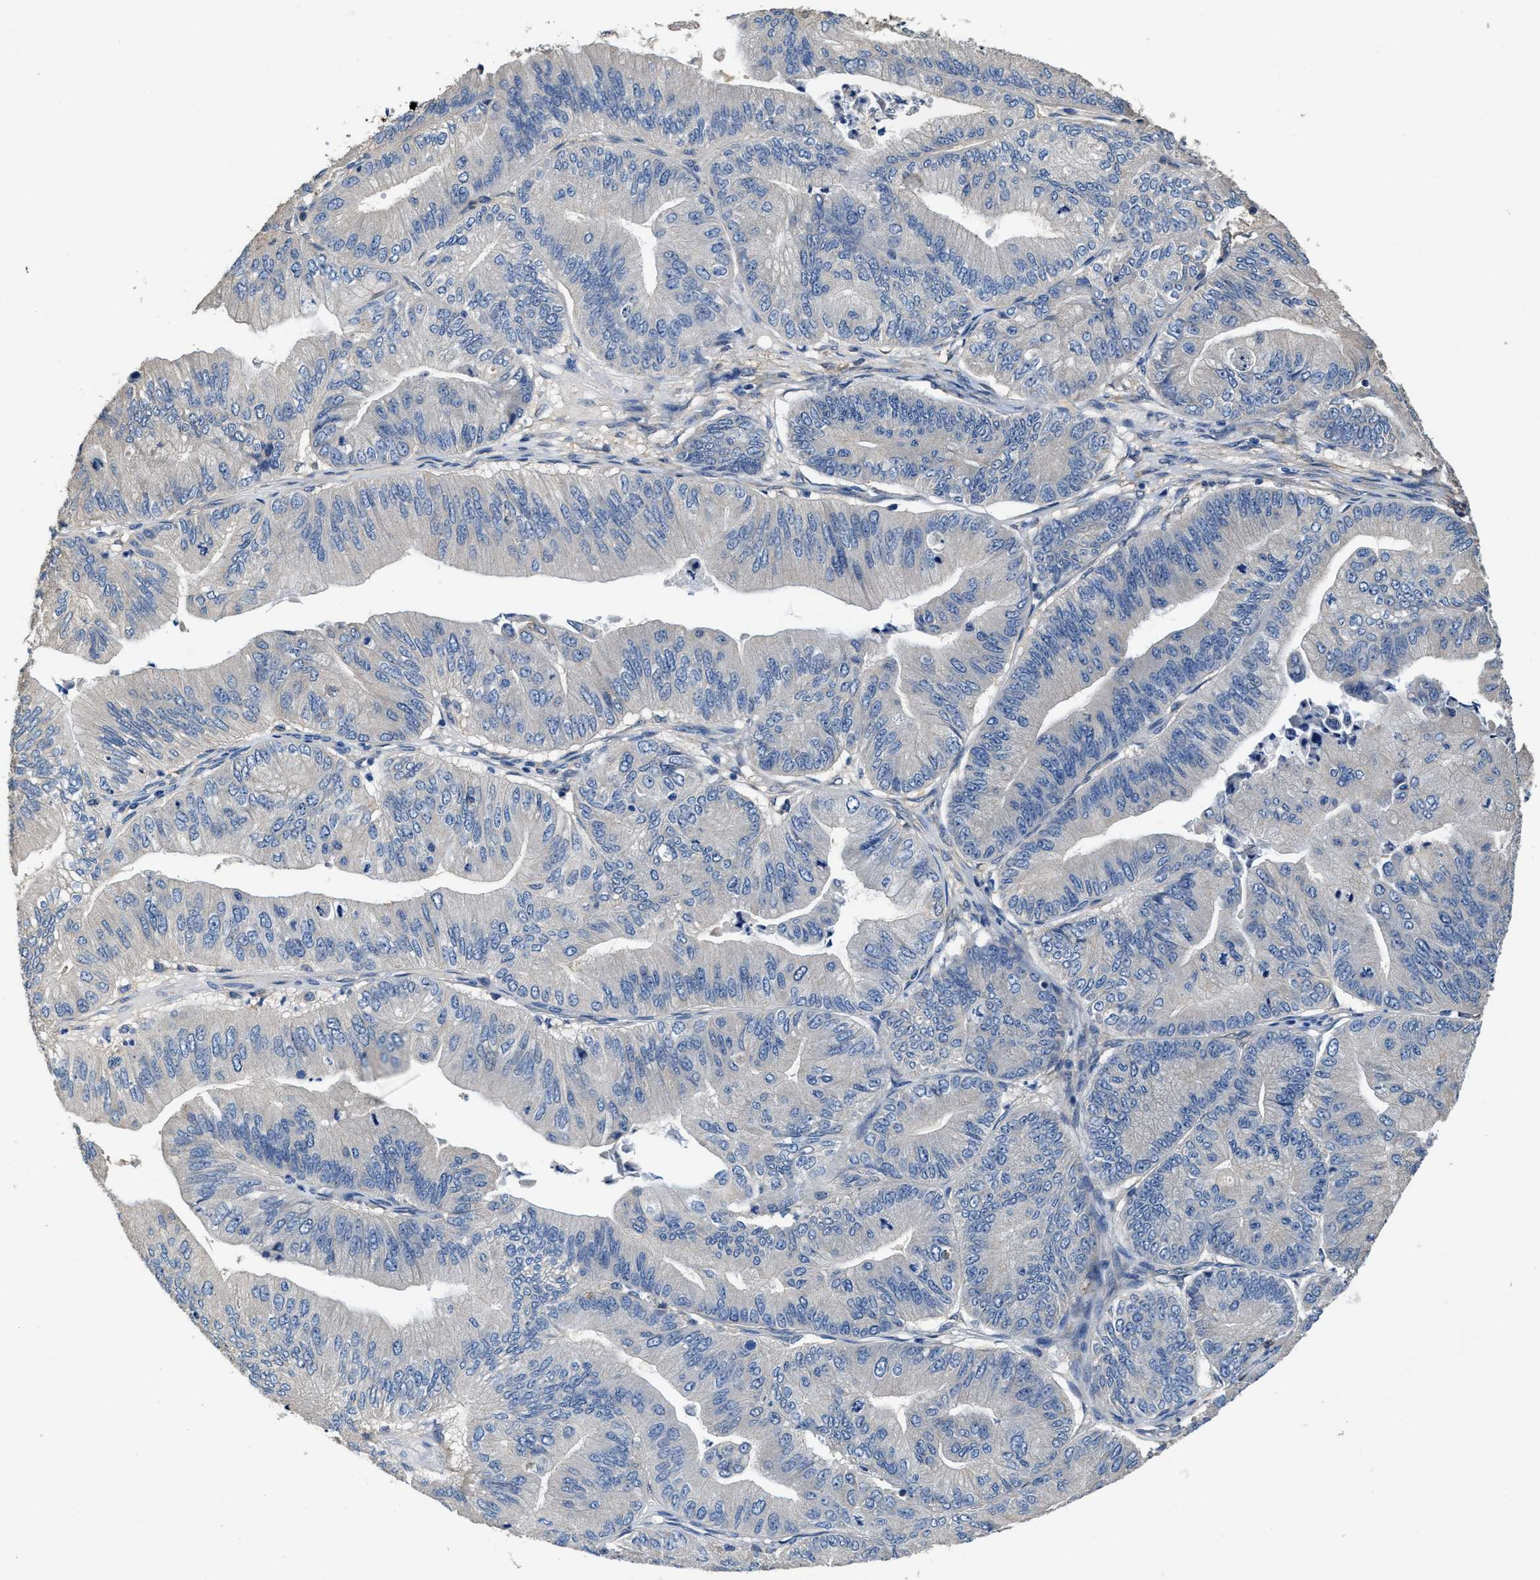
{"staining": {"intensity": "negative", "quantity": "none", "location": "none"}, "tissue": "ovarian cancer", "cell_type": "Tumor cells", "image_type": "cancer", "snomed": [{"axis": "morphology", "description": "Cystadenocarcinoma, mucinous, NOS"}, {"axis": "topography", "description": "Ovary"}], "caption": "Immunohistochemistry (IHC) photomicrograph of neoplastic tissue: human ovarian cancer stained with DAB (3,3'-diaminobenzidine) shows no significant protein staining in tumor cells. (Brightfield microscopy of DAB (3,3'-diaminobenzidine) immunohistochemistry at high magnification).", "gene": "PEG10", "patient": {"sex": "female", "age": 61}}